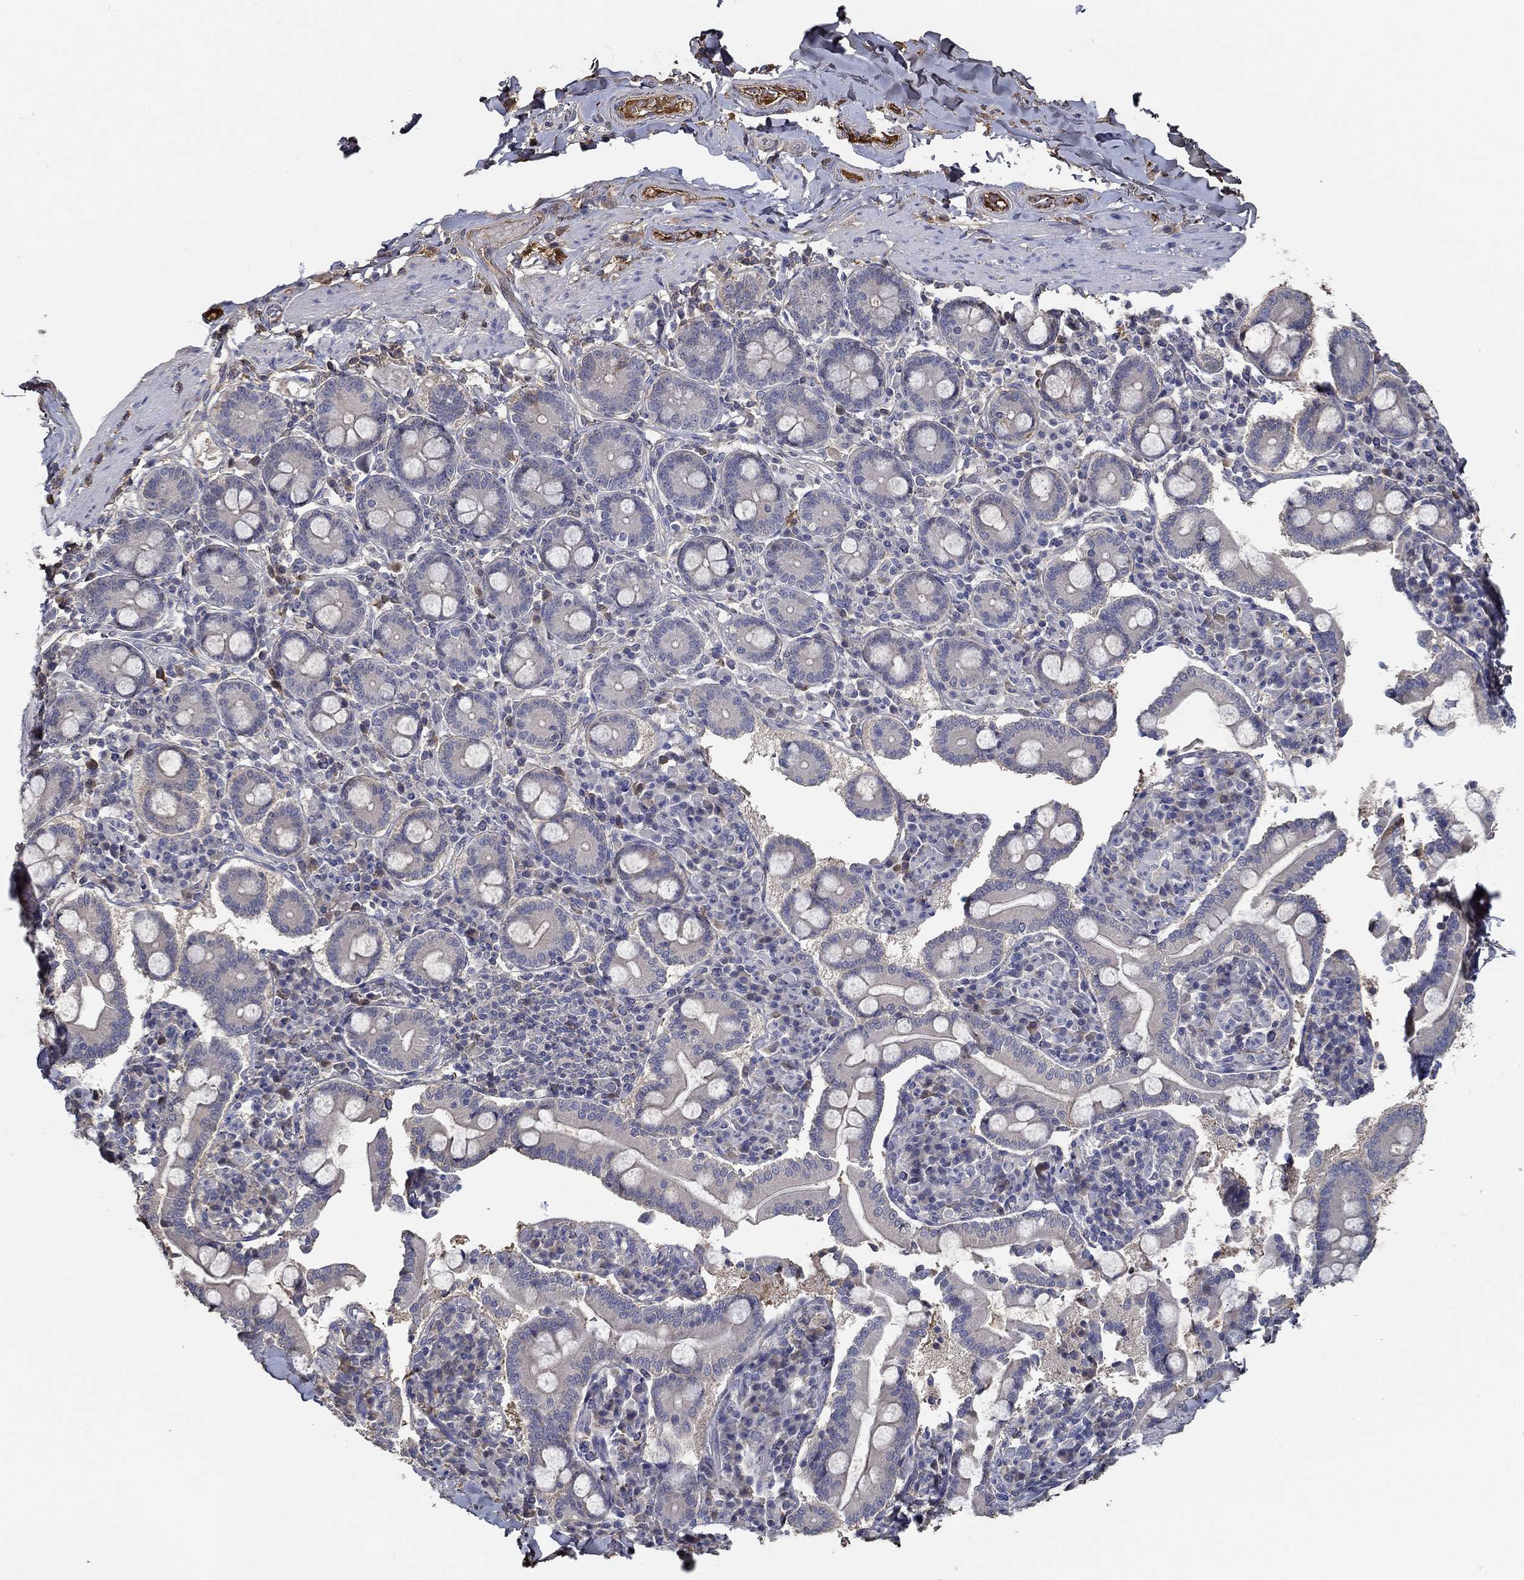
{"staining": {"intensity": "negative", "quantity": "none", "location": "none"}, "tissue": "adipose tissue", "cell_type": "Adipocytes", "image_type": "normal", "snomed": [{"axis": "morphology", "description": "Normal tissue, NOS"}, {"axis": "topography", "description": "Smooth muscle"}, {"axis": "topography", "description": "Duodenum"}, {"axis": "topography", "description": "Peripheral nerve tissue"}], "caption": "Photomicrograph shows no significant protein staining in adipocytes of unremarkable adipose tissue. (DAB immunohistochemistry visualized using brightfield microscopy, high magnification).", "gene": "IL10", "patient": {"sex": "female", "age": 61}}